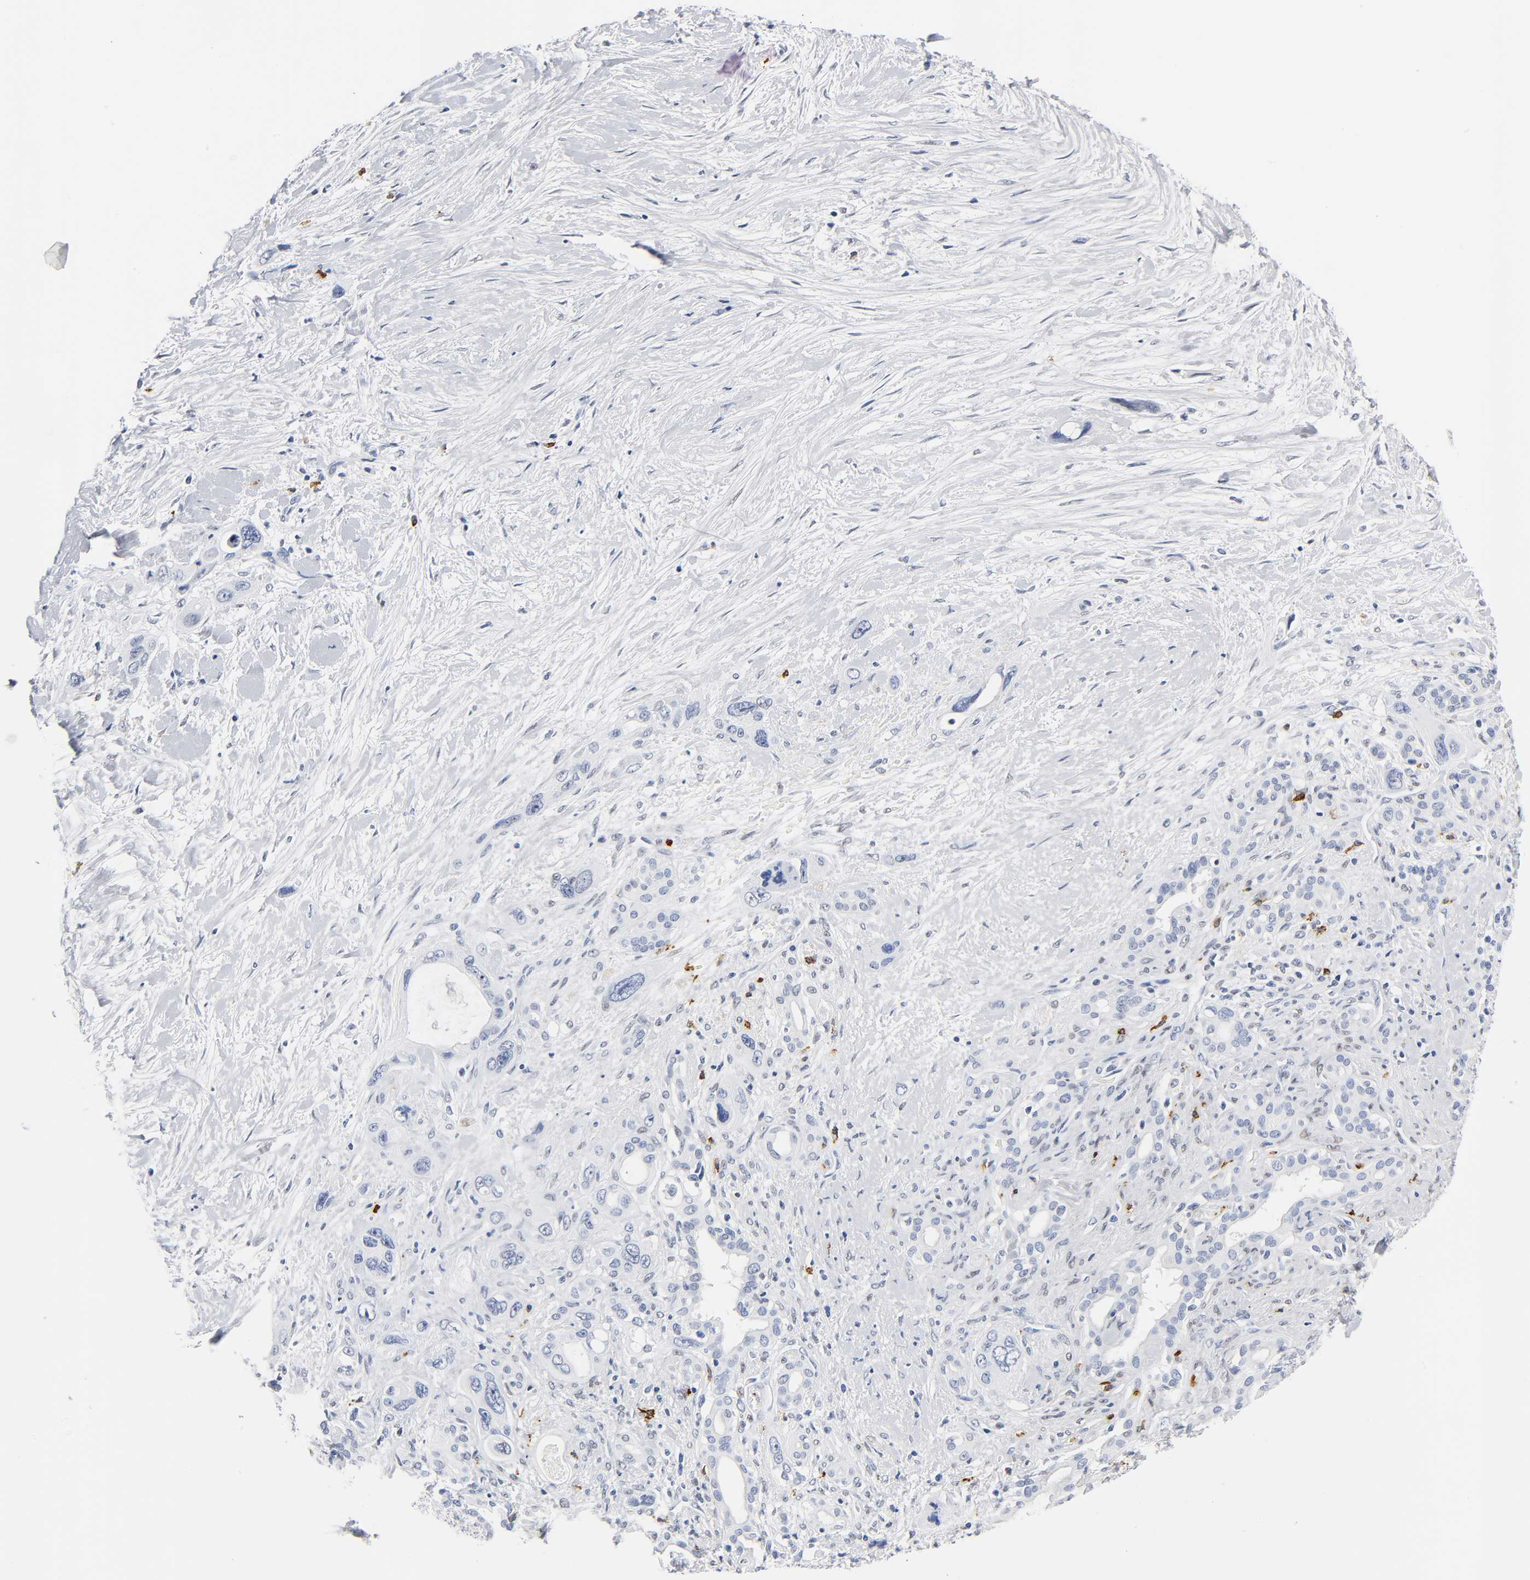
{"staining": {"intensity": "negative", "quantity": "none", "location": "none"}, "tissue": "pancreatic cancer", "cell_type": "Tumor cells", "image_type": "cancer", "snomed": [{"axis": "morphology", "description": "Adenocarcinoma, NOS"}, {"axis": "topography", "description": "Pancreas"}], "caption": "Pancreatic adenocarcinoma was stained to show a protein in brown. There is no significant positivity in tumor cells.", "gene": "NAB2", "patient": {"sex": "male", "age": 46}}